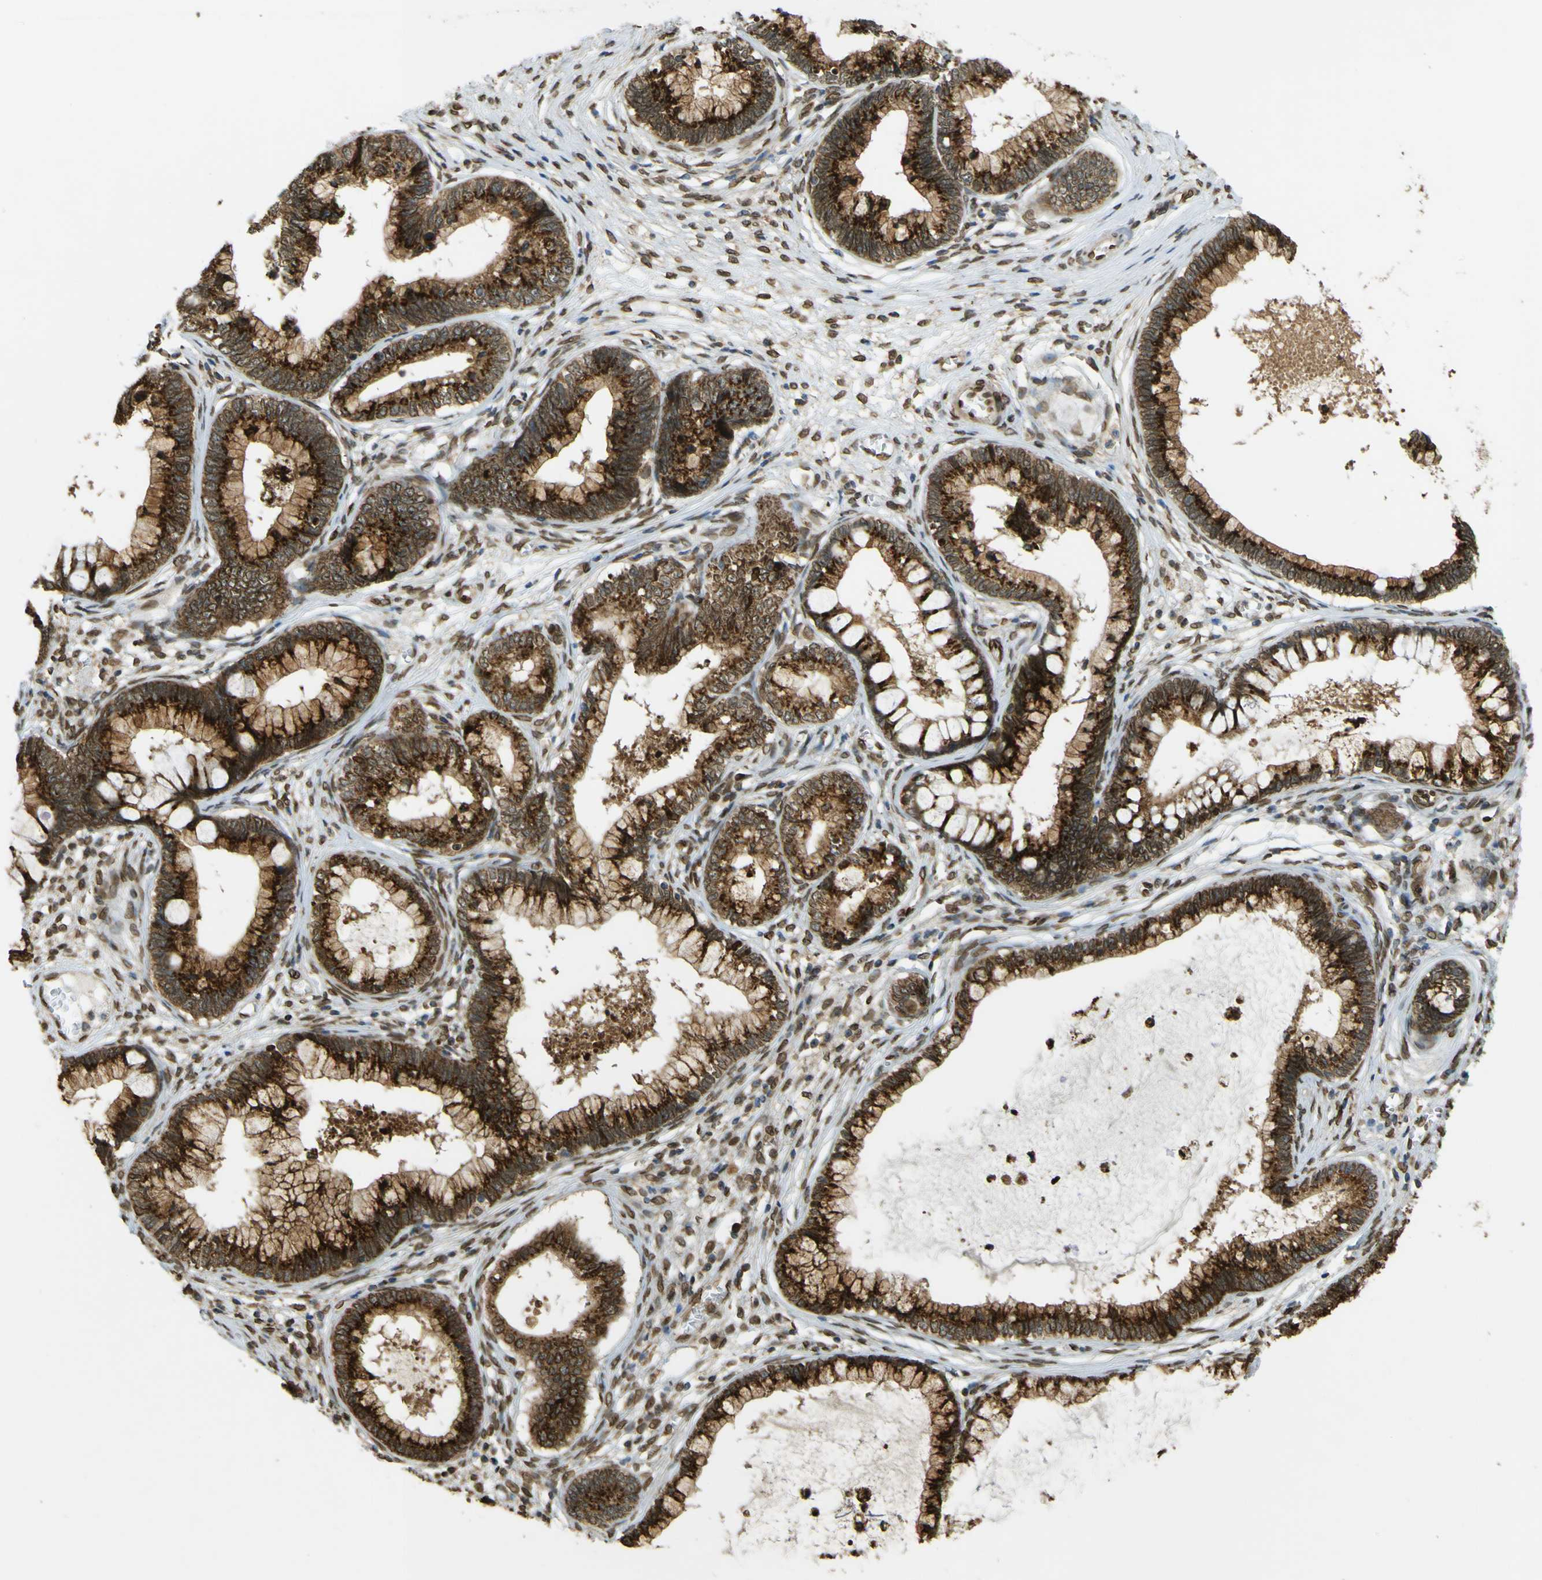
{"staining": {"intensity": "strong", "quantity": ">75%", "location": "cytoplasmic/membranous"}, "tissue": "cervical cancer", "cell_type": "Tumor cells", "image_type": "cancer", "snomed": [{"axis": "morphology", "description": "Adenocarcinoma, NOS"}, {"axis": "topography", "description": "Cervix"}], "caption": "This micrograph shows immunohistochemistry staining of human adenocarcinoma (cervical), with high strong cytoplasmic/membranous staining in about >75% of tumor cells.", "gene": "GALNT1", "patient": {"sex": "female", "age": 44}}